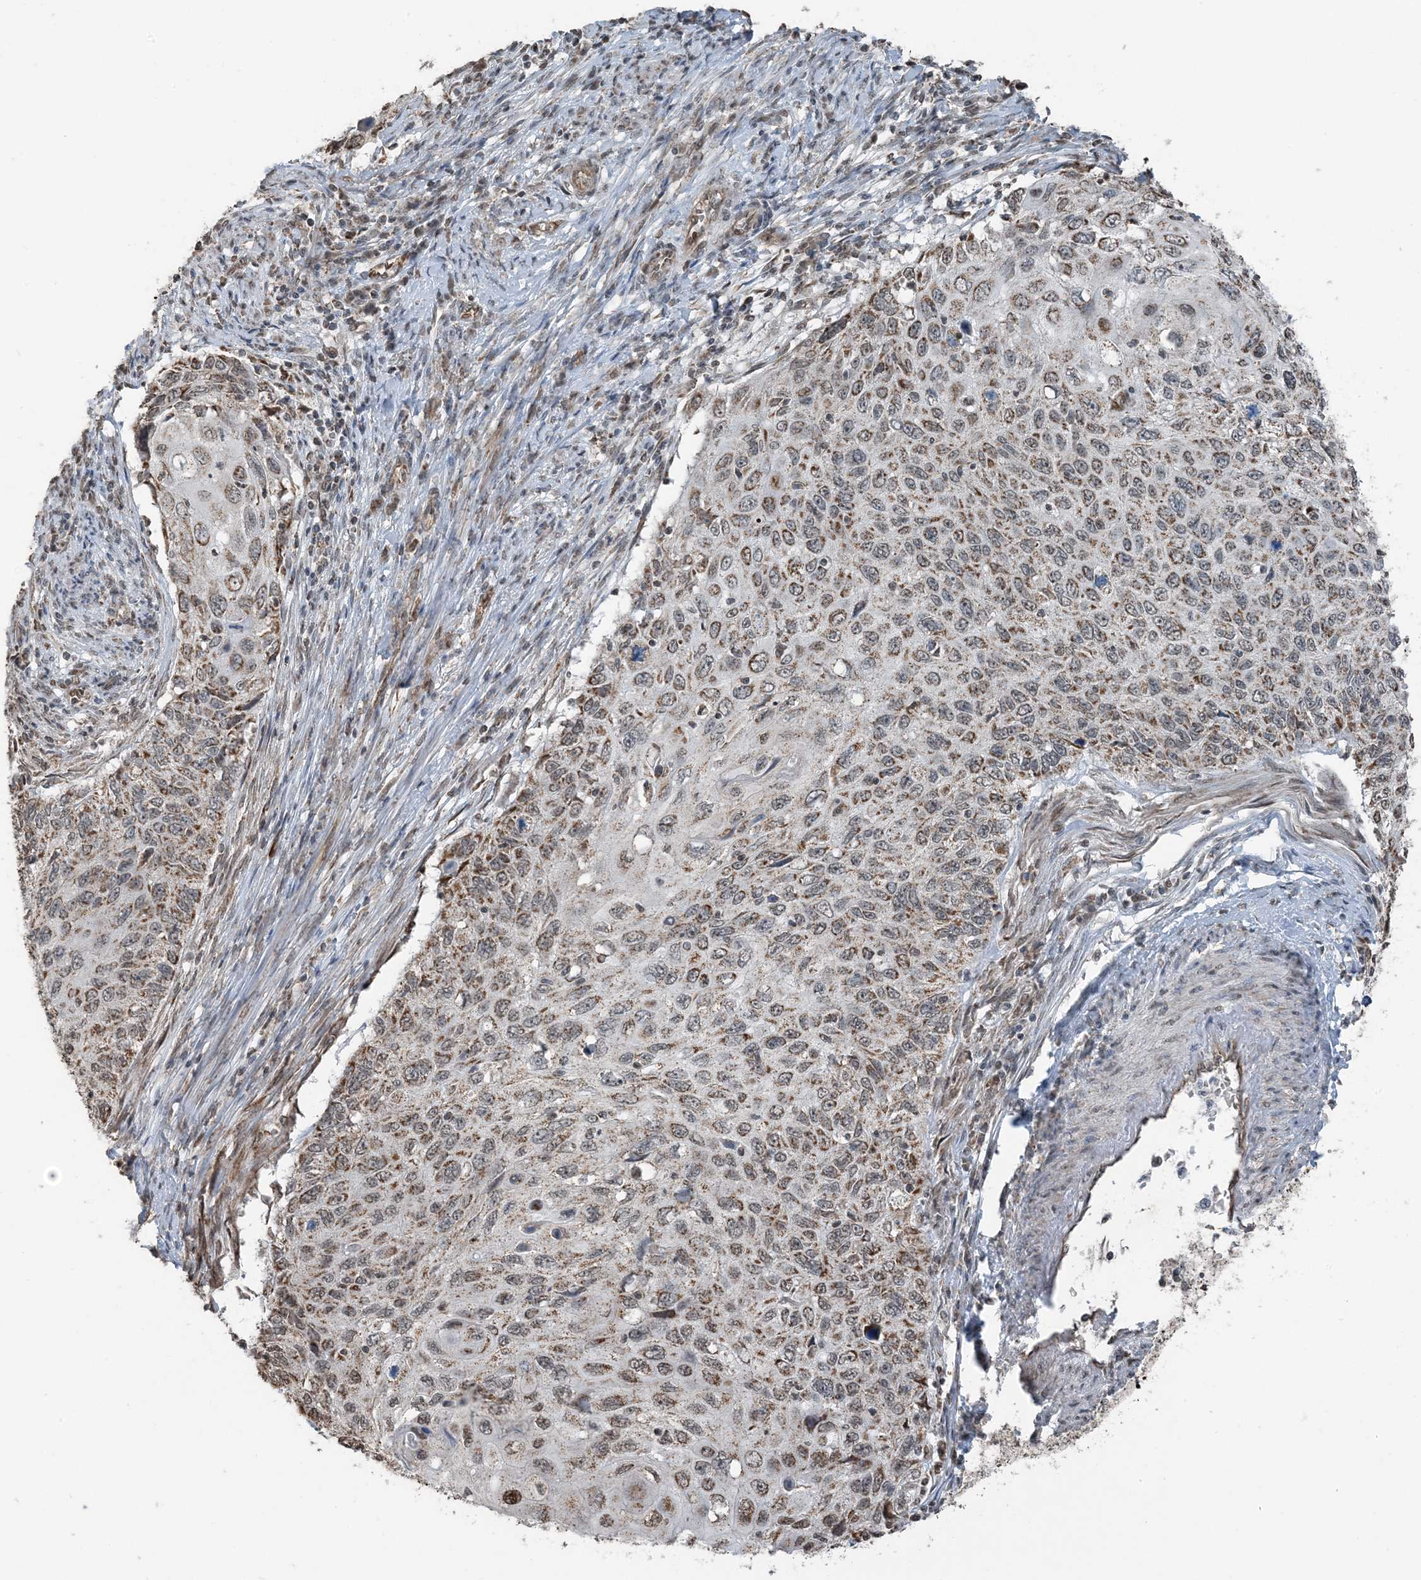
{"staining": {"intensity": "moderate", "quantity": ">75%", "location": "cytoplasmic/membranous"}, "tissue": "cervical cancer", "cell_type": "Tumor cells", "image_type": "cancer", "snomed": [{"axis": "morphology", "description": "Squamous cell carcinoma, NOS"}, {"axis": "topography", "description": "Cervix"}], "caption": "Immunohistochemistry histopathology image of neoplastic tissue: cervical squamous cell carcinoma stained using IHC exhibits medium levels of moderate protein expression localized specifically in the cytoplasmic/membranous of tumor cells, appearing as a cytoplasmic/membranous brown color.", "gene": "PILRB", "patient": {"sex": "female", "age": 70}}